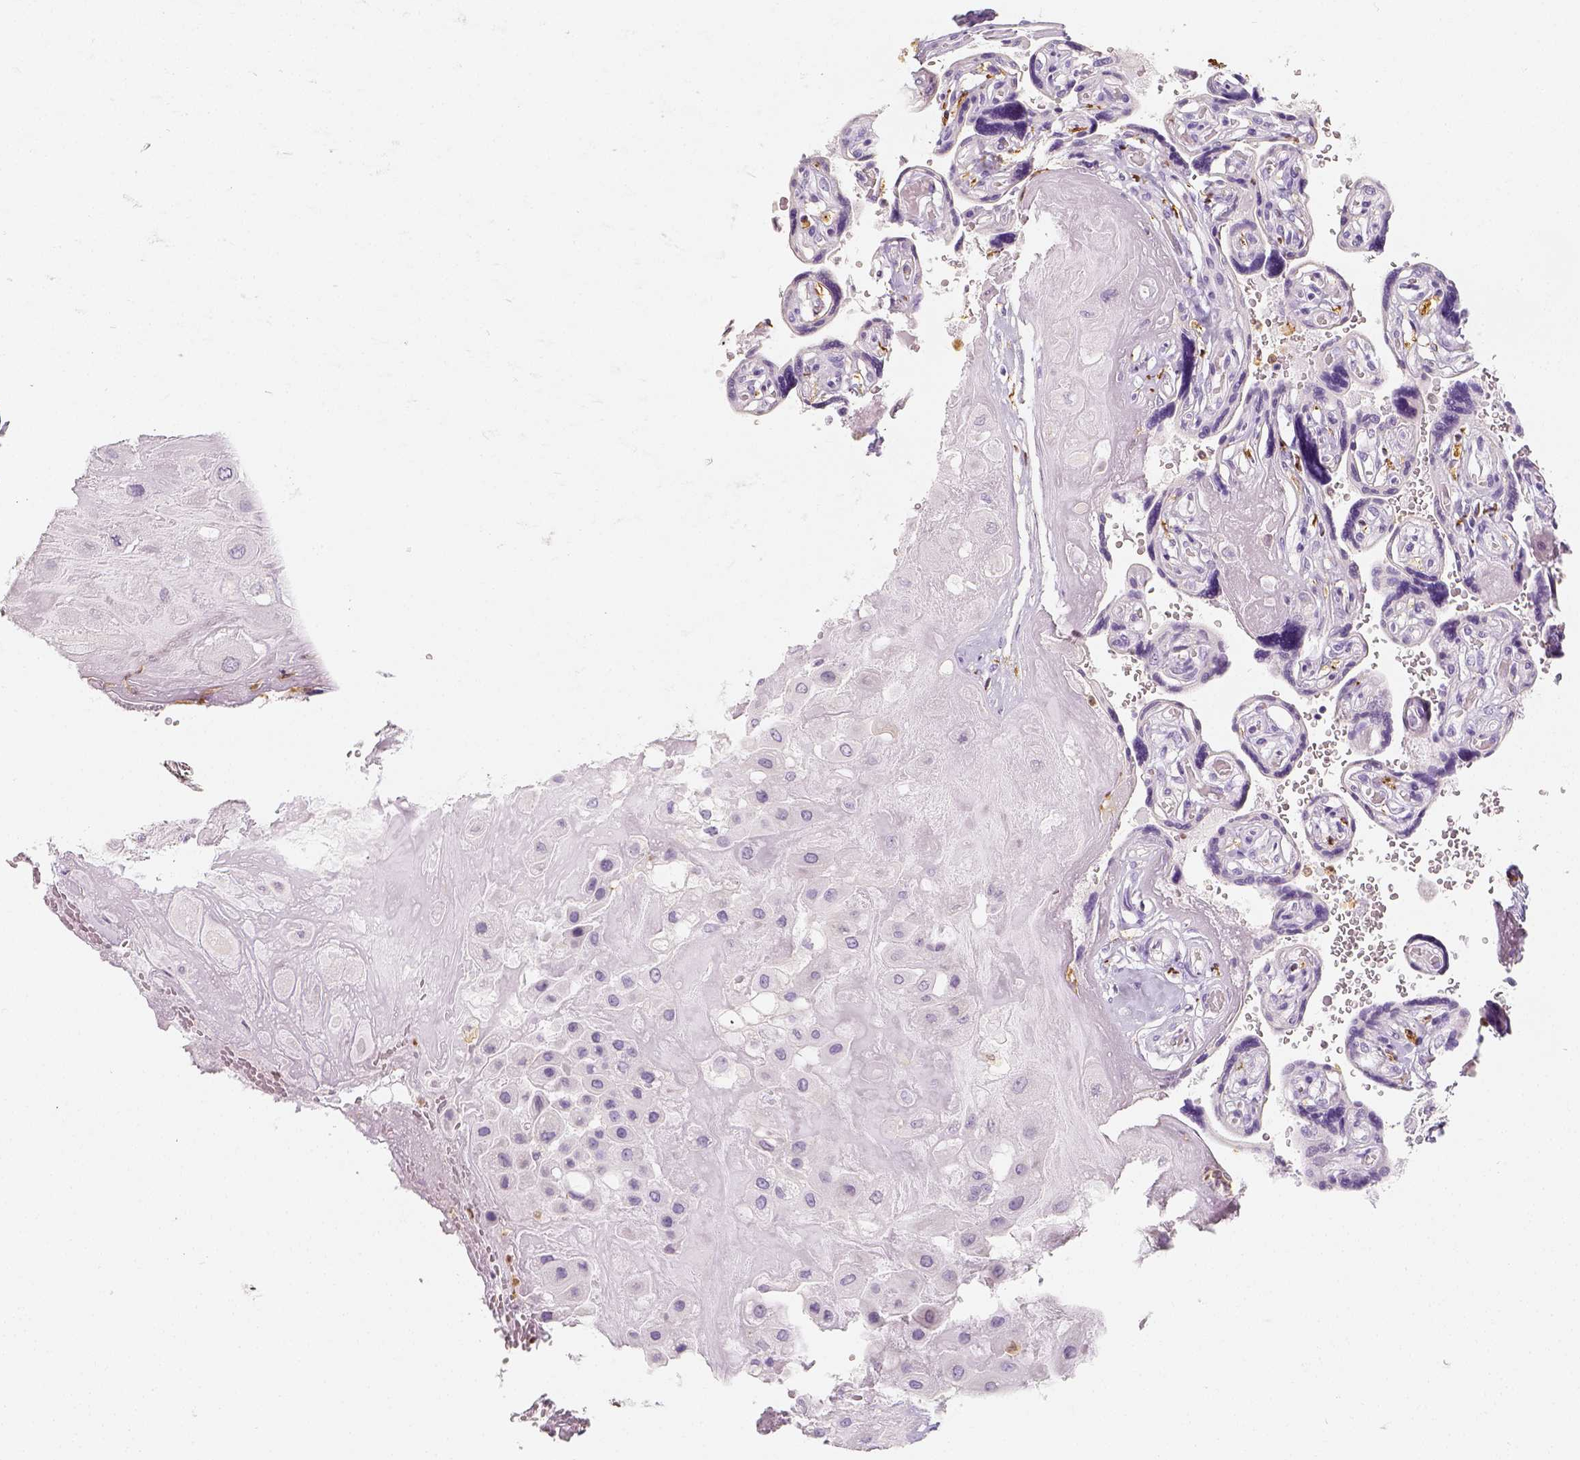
{"staining": {"intensity": "negative", "quantity": "none", "location": "none"}, "tissue": "placenta", "cell_type": "Decidual cells", "image_type": "normal", "snomed": [{"axis": "morphology", "description": "Normal tissue, NOS"}, {"axis": "topography", "description": "Placenta"}], "caption": "The histopathology image shows no staining of decidual cells in normal placenta.", "gene": "NECAB2", "patient": {"sex": "female", "age": 32}}